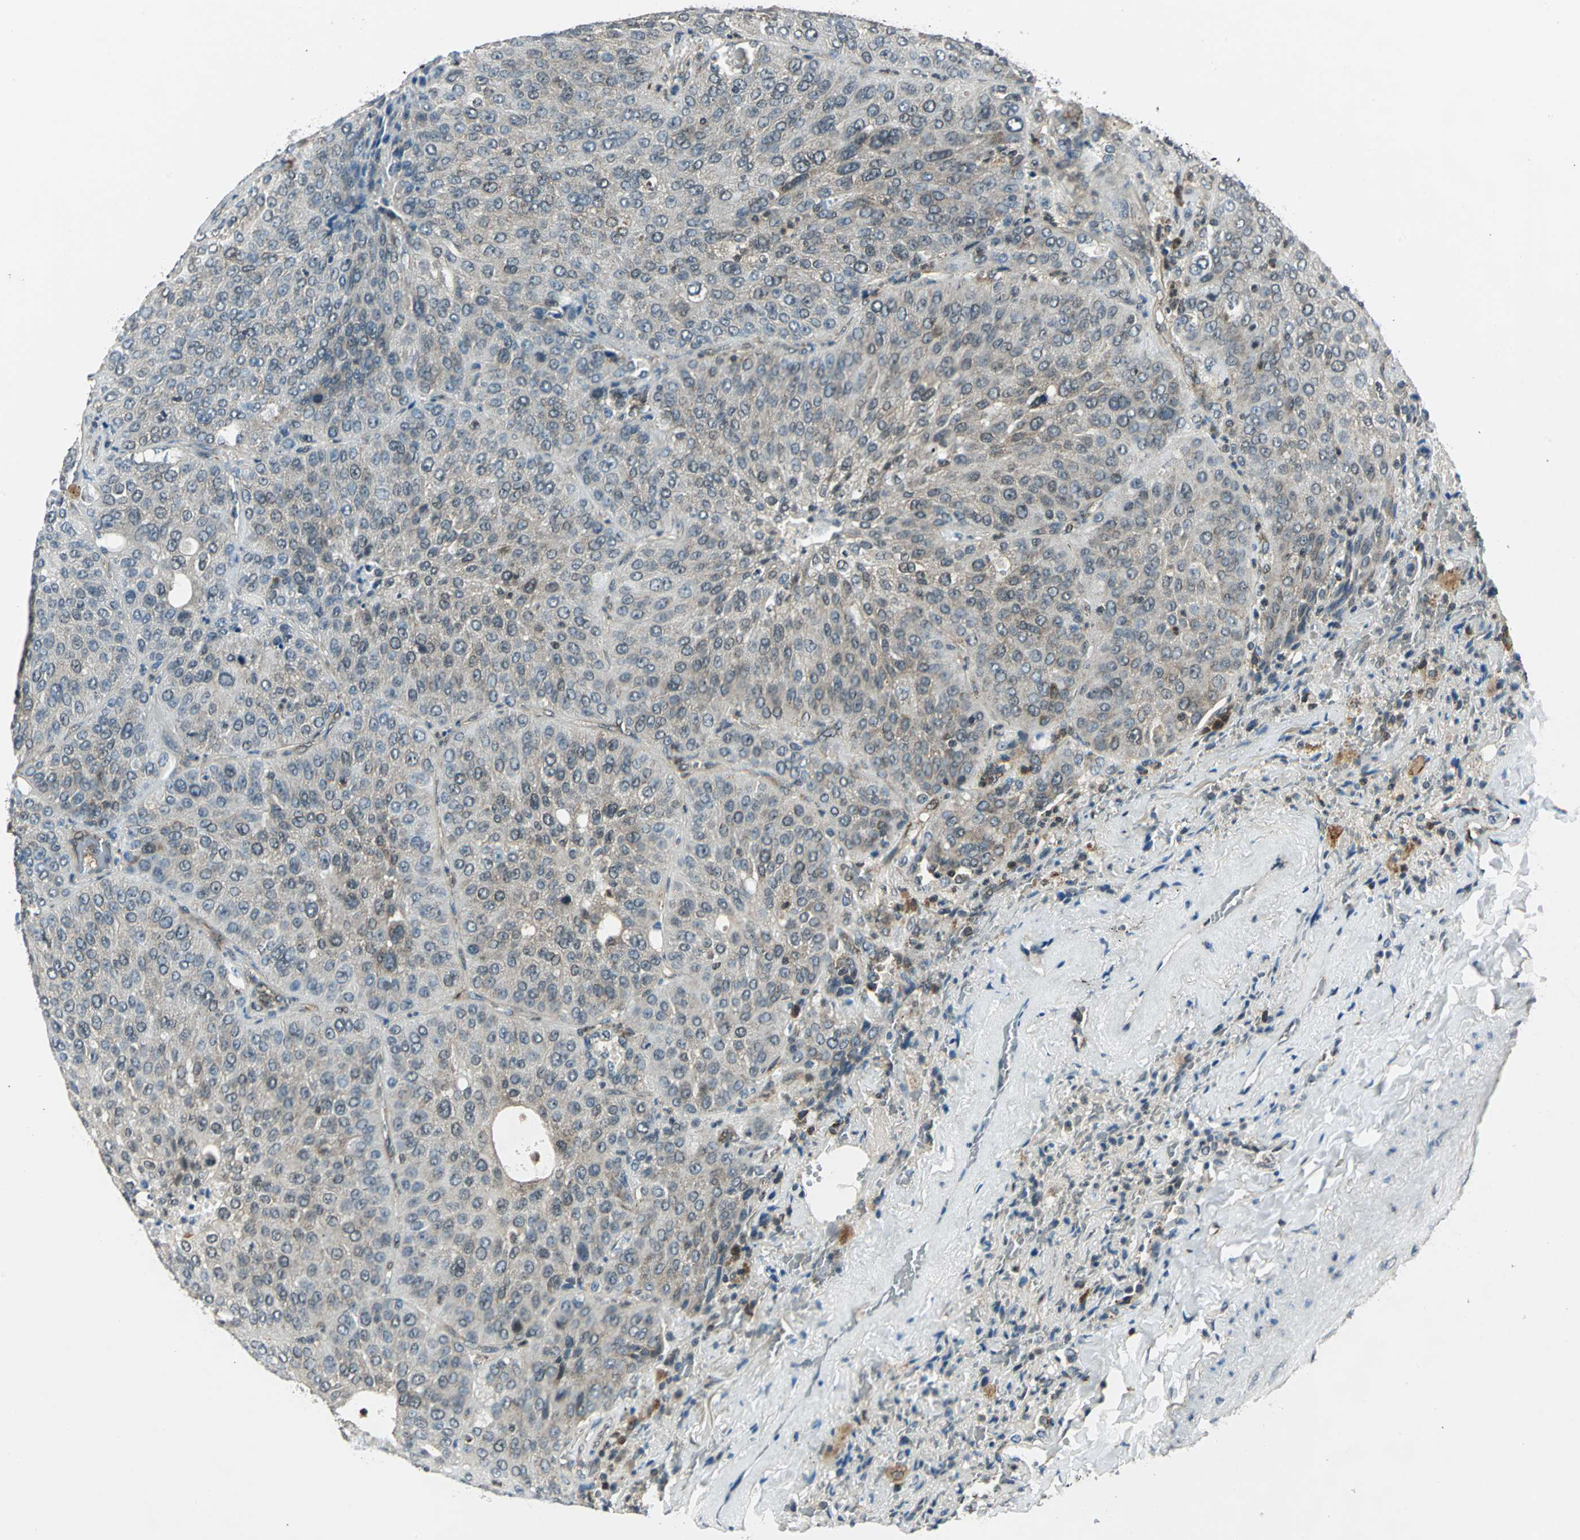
{"staining": {"intensity": "weak", "quantity": ">75%", "location": "cytoplasmic/membranous"}, "tissue": "lung cancer", "cell_type": "Tumor cells", "image_type": "cancer", "snomed": [{"axis": "morphology", "description": "Squamous cell carcinoma, NOS"}, {"axis": "topography", "description": "Lung"}], "caption": "Squamous cell carcinoma (lung) was stained to show a protein in brown. There is low levels of weak cytoplasmic/membranous positivity in approximately >75% of tumor cells. (IHC, brightfield microscopy, high magnification).", "gene": "NUDT2", "patient": {"sex": "male", "age": 54}}